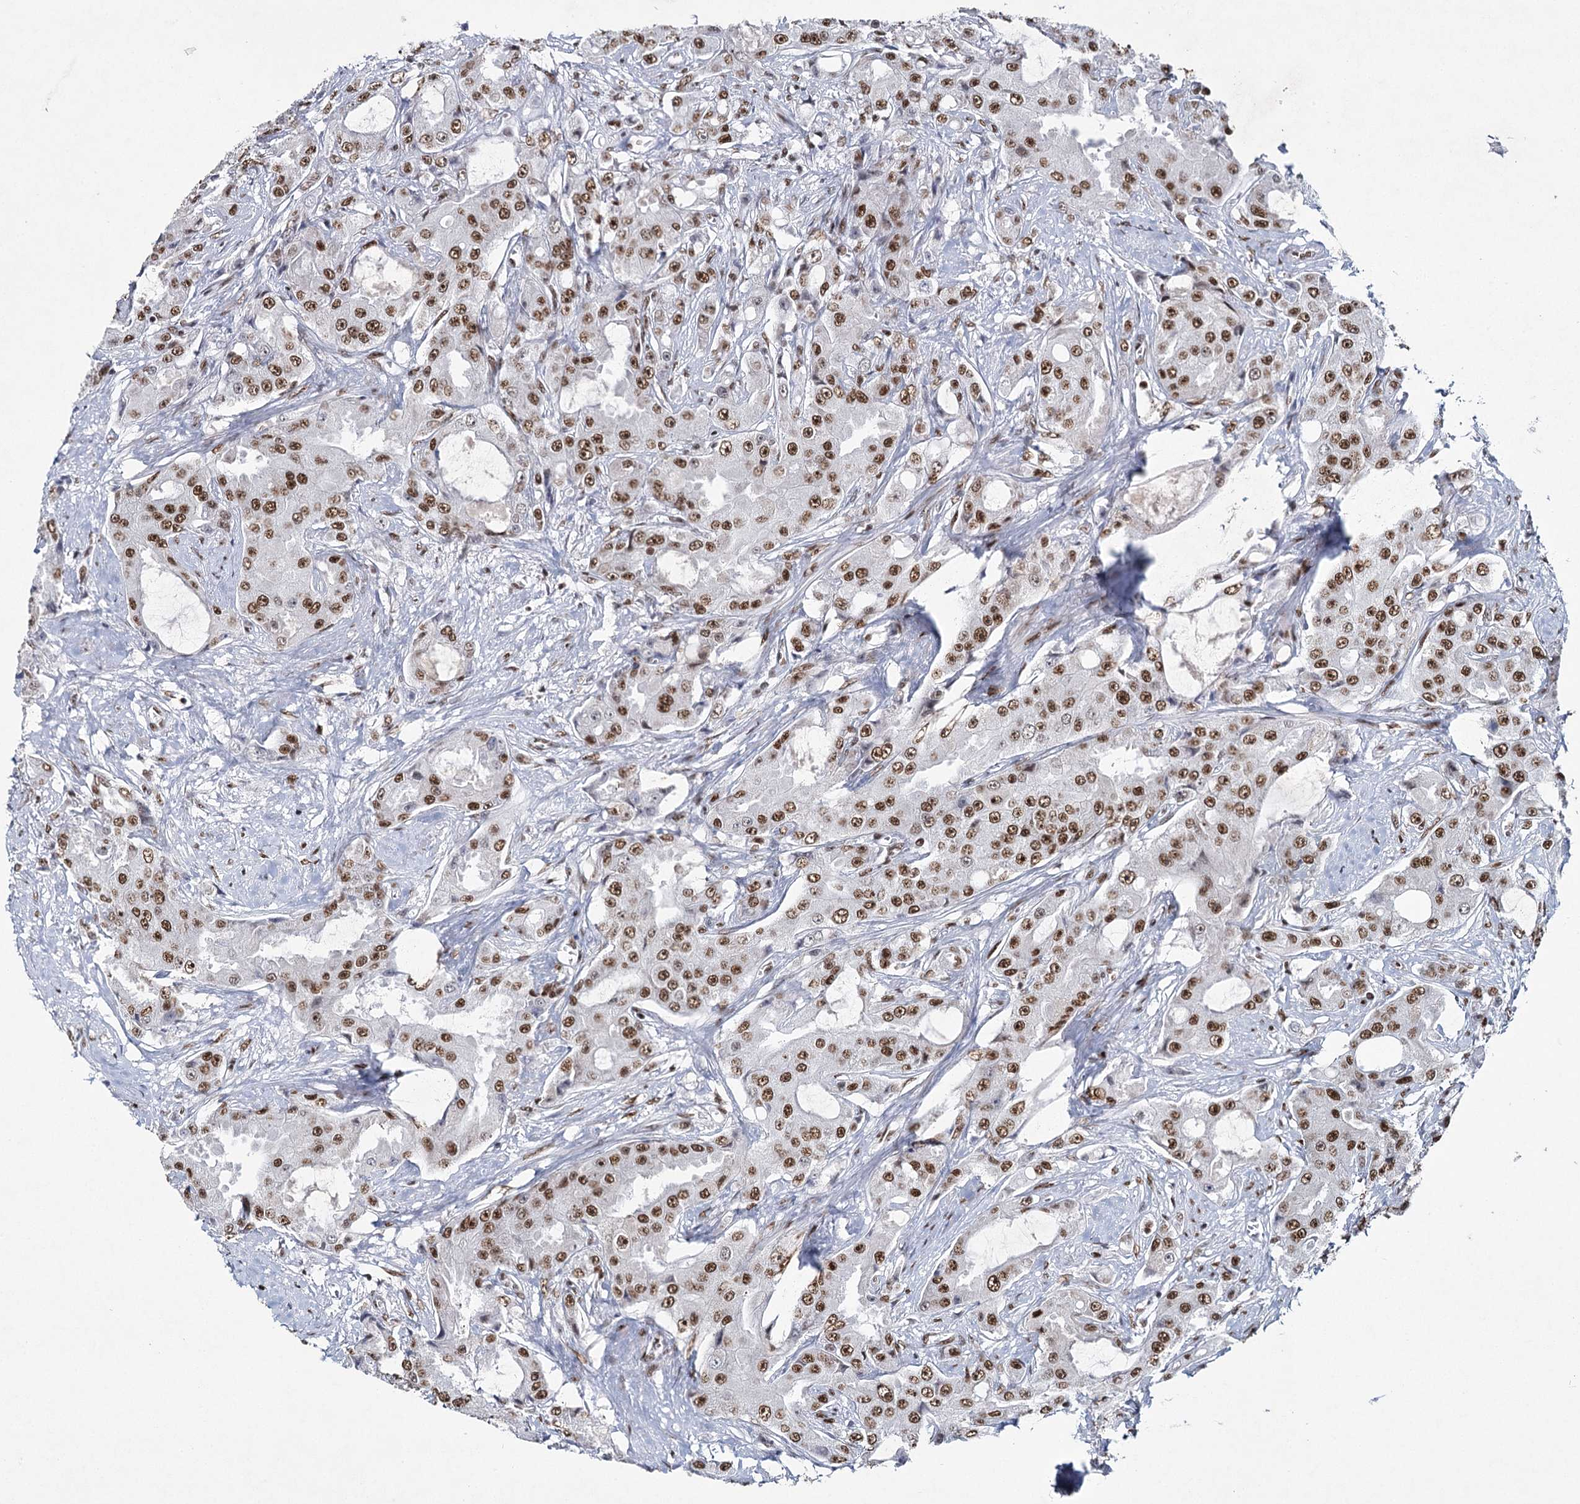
{"staining": {"intensity": "moderate", "quantity": ">75%", "location": "nuclear"}, "tissue": "prostate cancer", "cell_type": "Tumor cells", "image_type": "cancer", "snomed": [{"axis": "morphology", "description": "Adenocarcinoma, High grade"}, {"axis": "topography", "description": "Prostate"}], "caption": "Immunohistochemical staining of human adenocarcinoma (high-grade) (prostate) reveals medium levels of moderate nuclear protein staining in approximately >75% of tumor cells.", "gene": "SCAF8", "patient": {"sex": "male", "age": 73}}